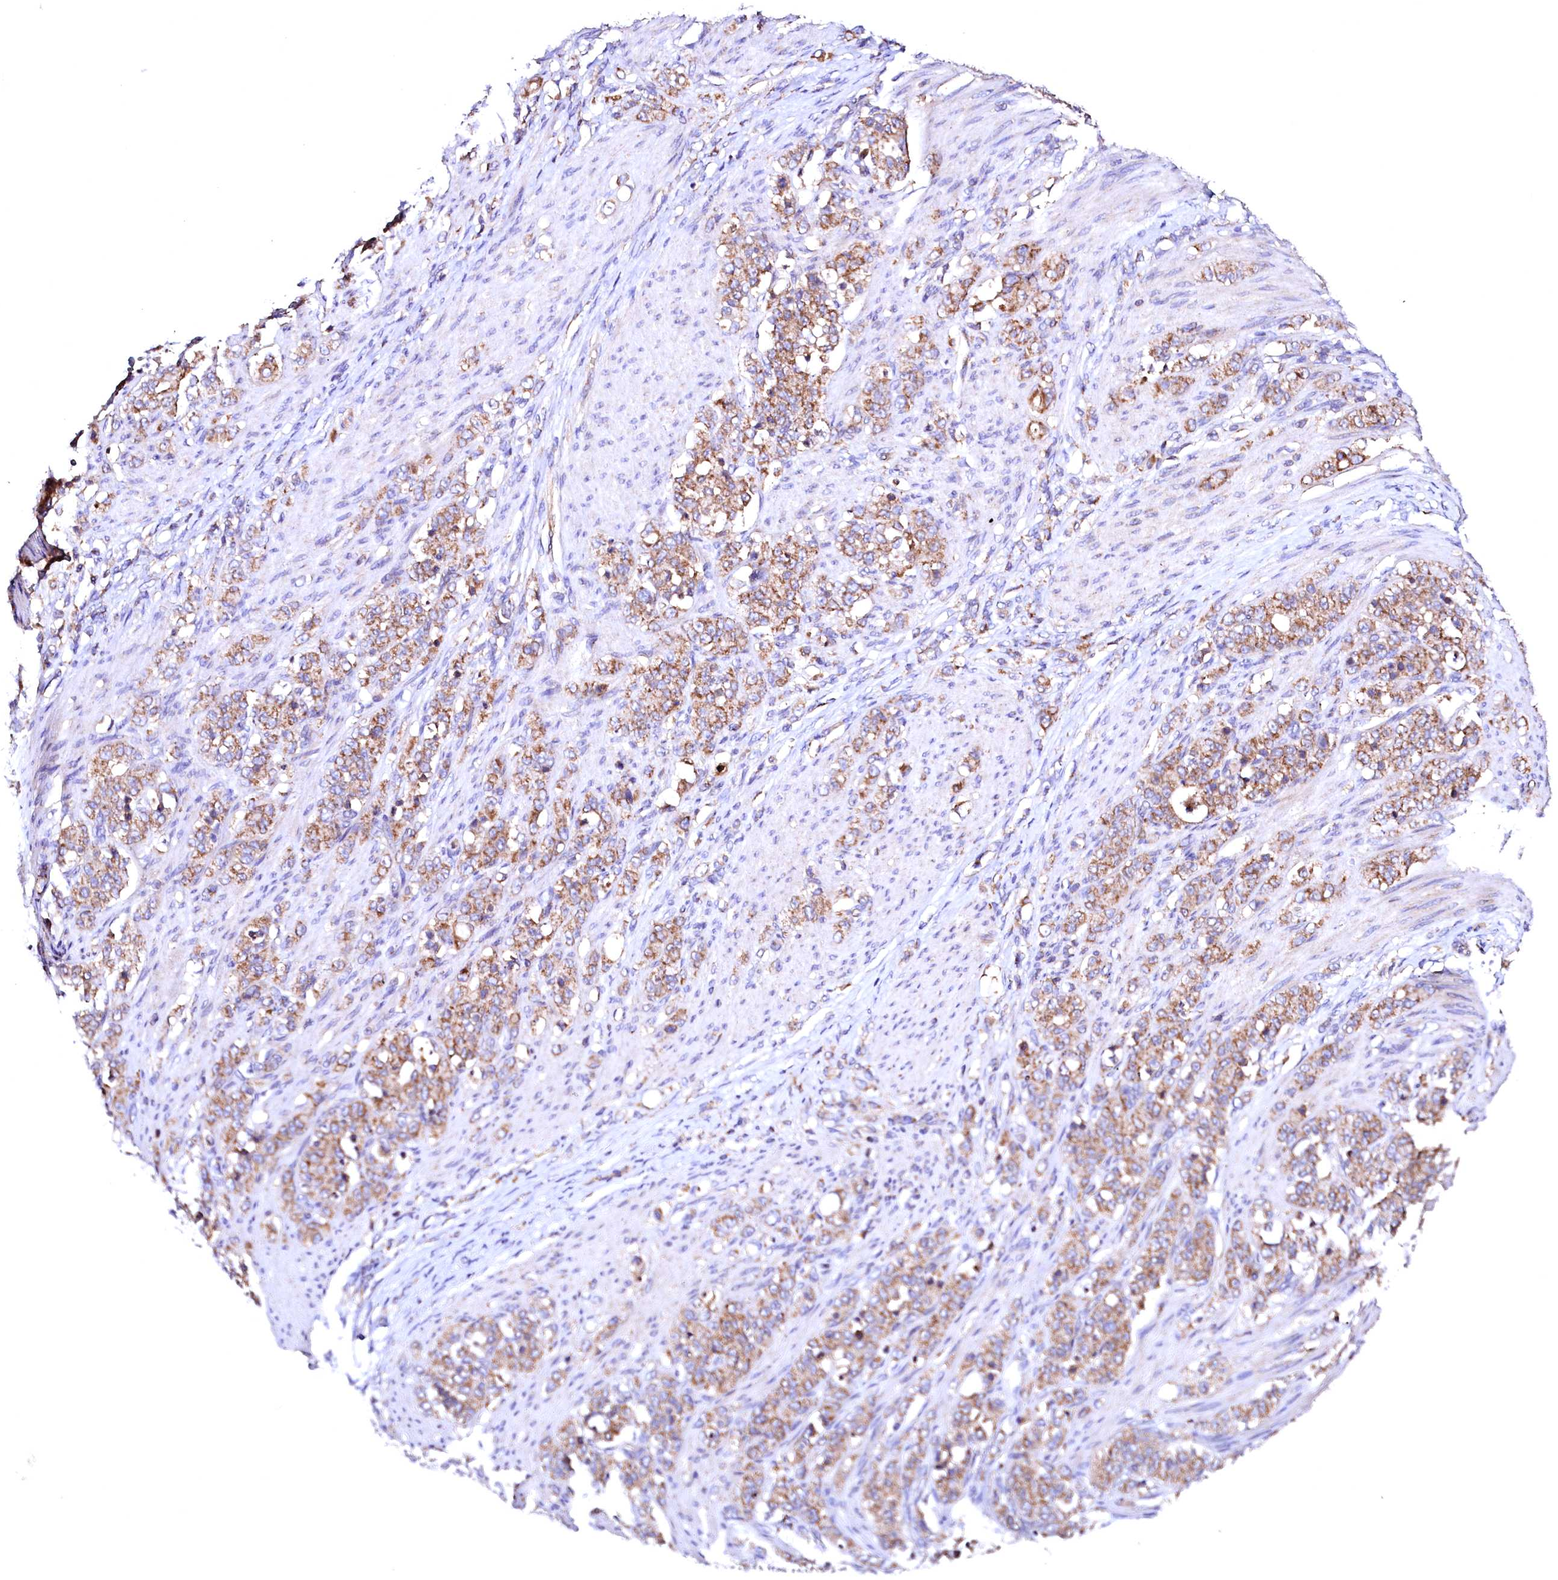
{"staining": {"intensity": "moderate", "quantity": ">75%", "location": "cytoplasmic/membranous"}, "tissue": "stomach cancer", "cell_type": "Tumor cells", "image_type": "cancer", "snomed": [{"axis": "morphology", "description": "Adenocarcinoma, NOS"}, {"axis": "topography", "description": "Stomach"}], "caption": "An immunohistochemistry histopathology image of tumor tissue is shown. Protein staining in brown shows moderate cytoplasmic/membranous positivity in stomach cancer within tumor cells. The protein of interest is shown in brown color, while the nuclei are stained blue.", "gene": "ST3GAL1", "patient": {"sex": "female", "age": 79}}